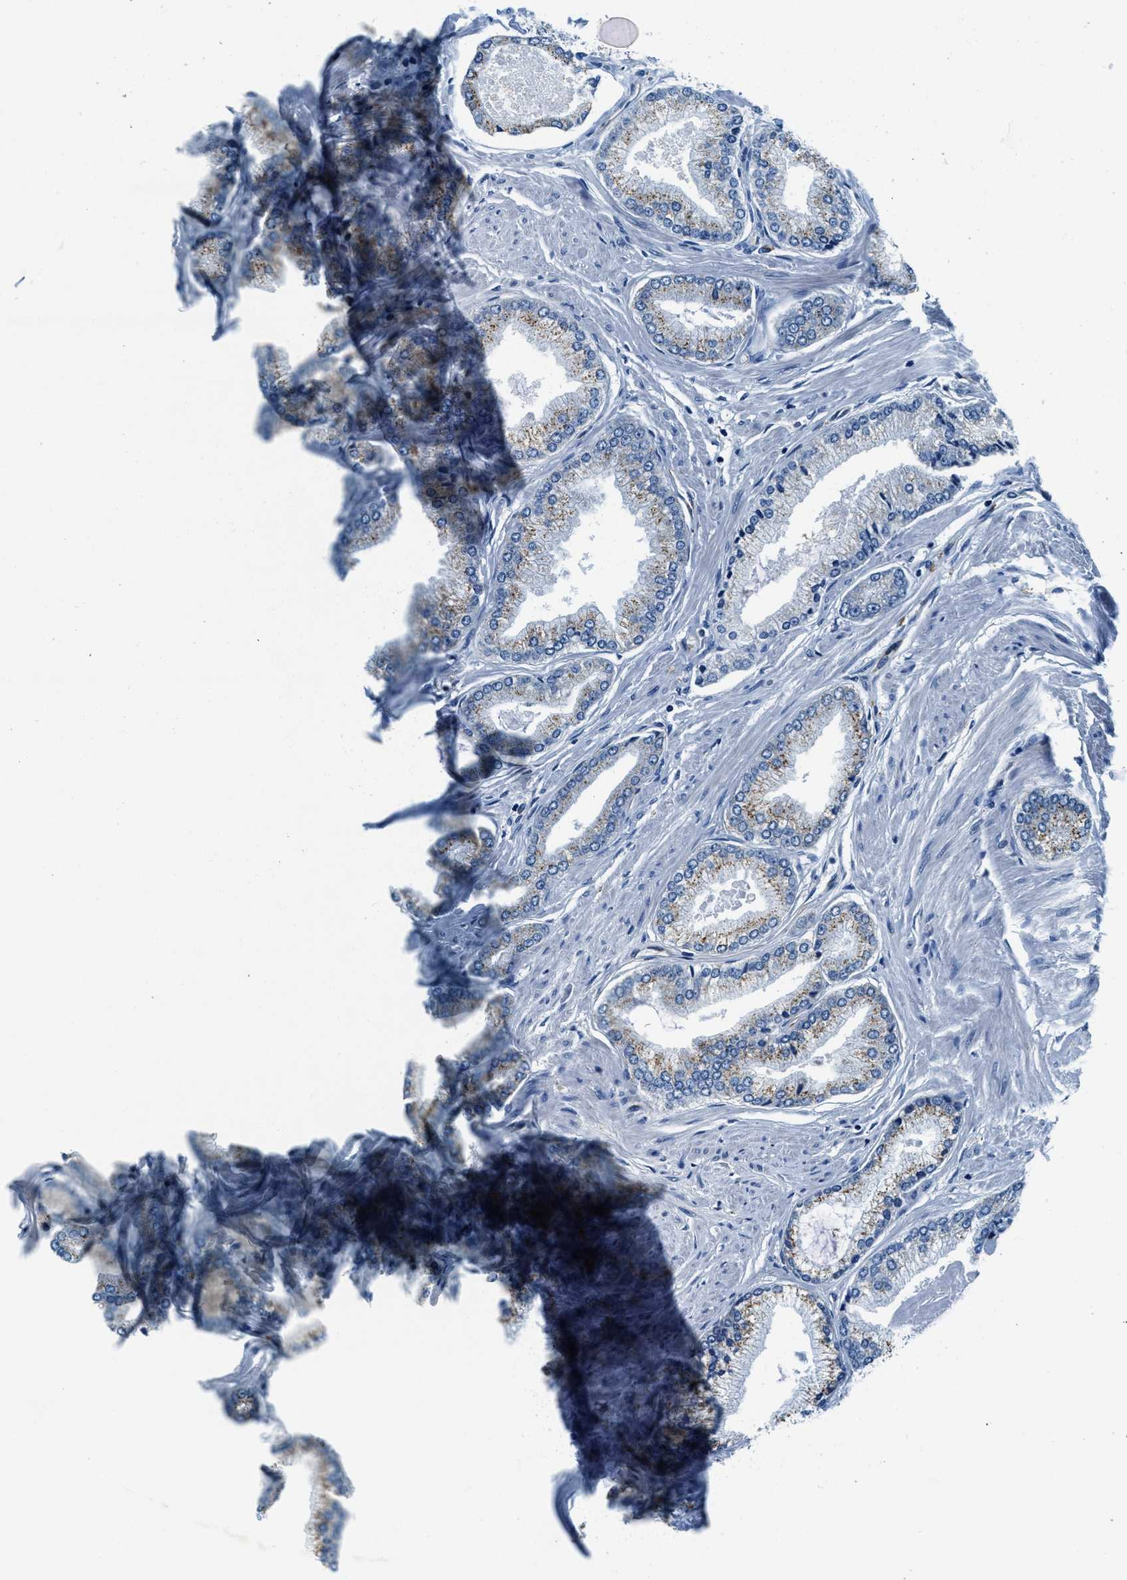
{"staining": {"intensity": "moderate", "quantity": "<25%", "location": "cytoplasmic/membranous"}, "tissue": "prostate cancer", "cell_type": "Tumor cells", "image_type": "cancer", "snomed": [{"axis": "morphology", "description": "Adenocarcinoma, High grade"}, {"axis": "topography", "description": "Prostate"}], "caption": "Protein expression analysis of human prostate cancer (high-grade adenocarcinoma) reveals moderate cytoplasmic/membranous positivity in about <25% of tumor cells. The protein is stained brown, and the nuclei are stained in blue (DAB IHC with brightfield microscopy, high magnification).", "gene": "GNS", "patient": {"sex": "male", "age": 61}}